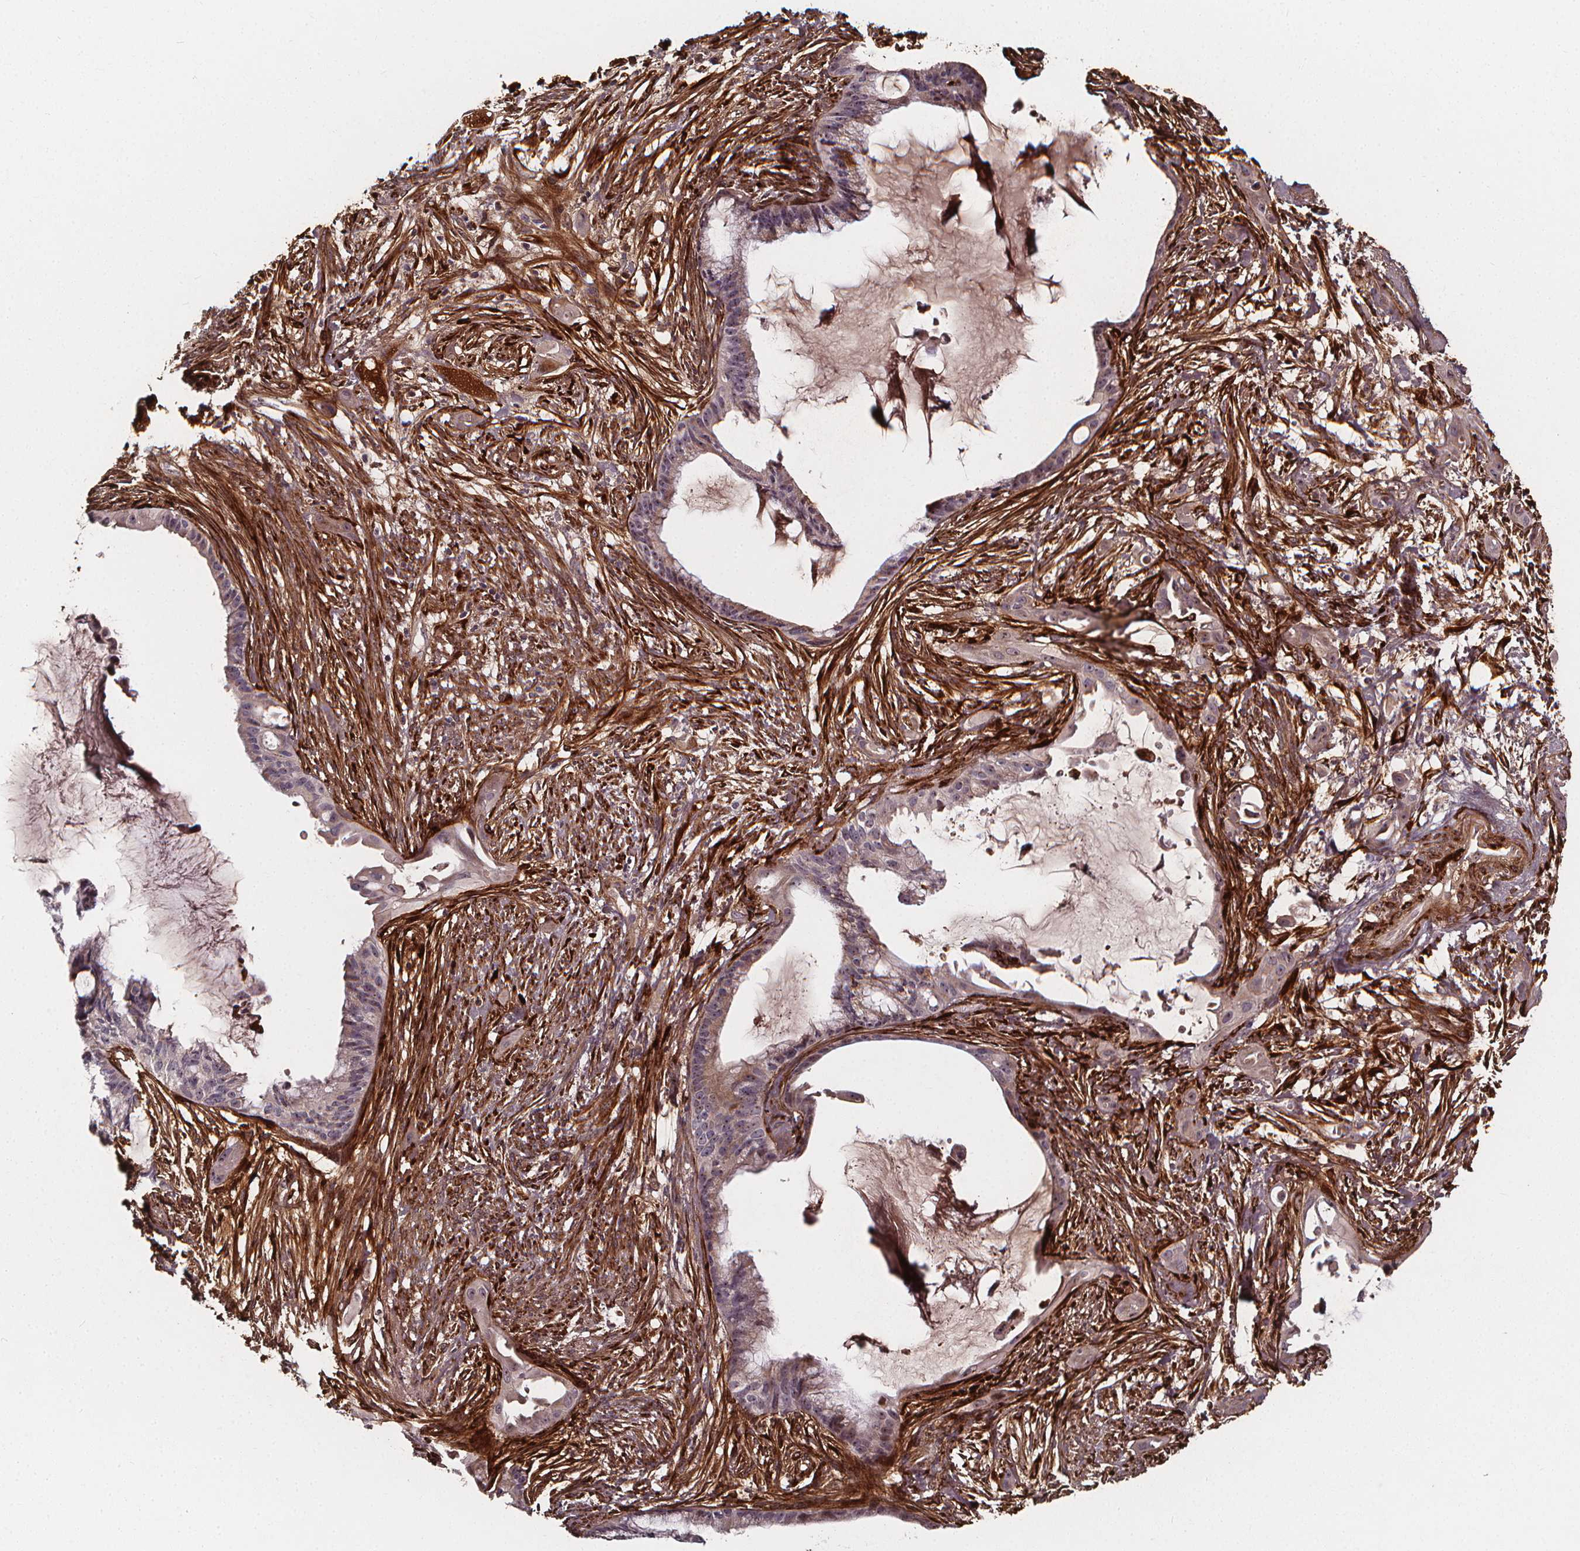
{"staining": {"intensity": "negative", "quantity": "none", "location": "none"}, "tissue": "endometrial cancer", "cell_type": "Tumor cells", "image_type": "cancer", "snomed": [{"axis": "morphology", "description": "Adenocarcinoma, NOS"}, {"axis": "topography", "description": "Endometrium"}], "caption": "This image is of endometrial cancer (adenocarcinoma) stained with immunohistochemistry to label a protein in brown with the nuclei are counter-stained blue. There is no expression in tumor cells.", "gene": "AEBP1", "patient": {"sex": "female", "age": 86}}